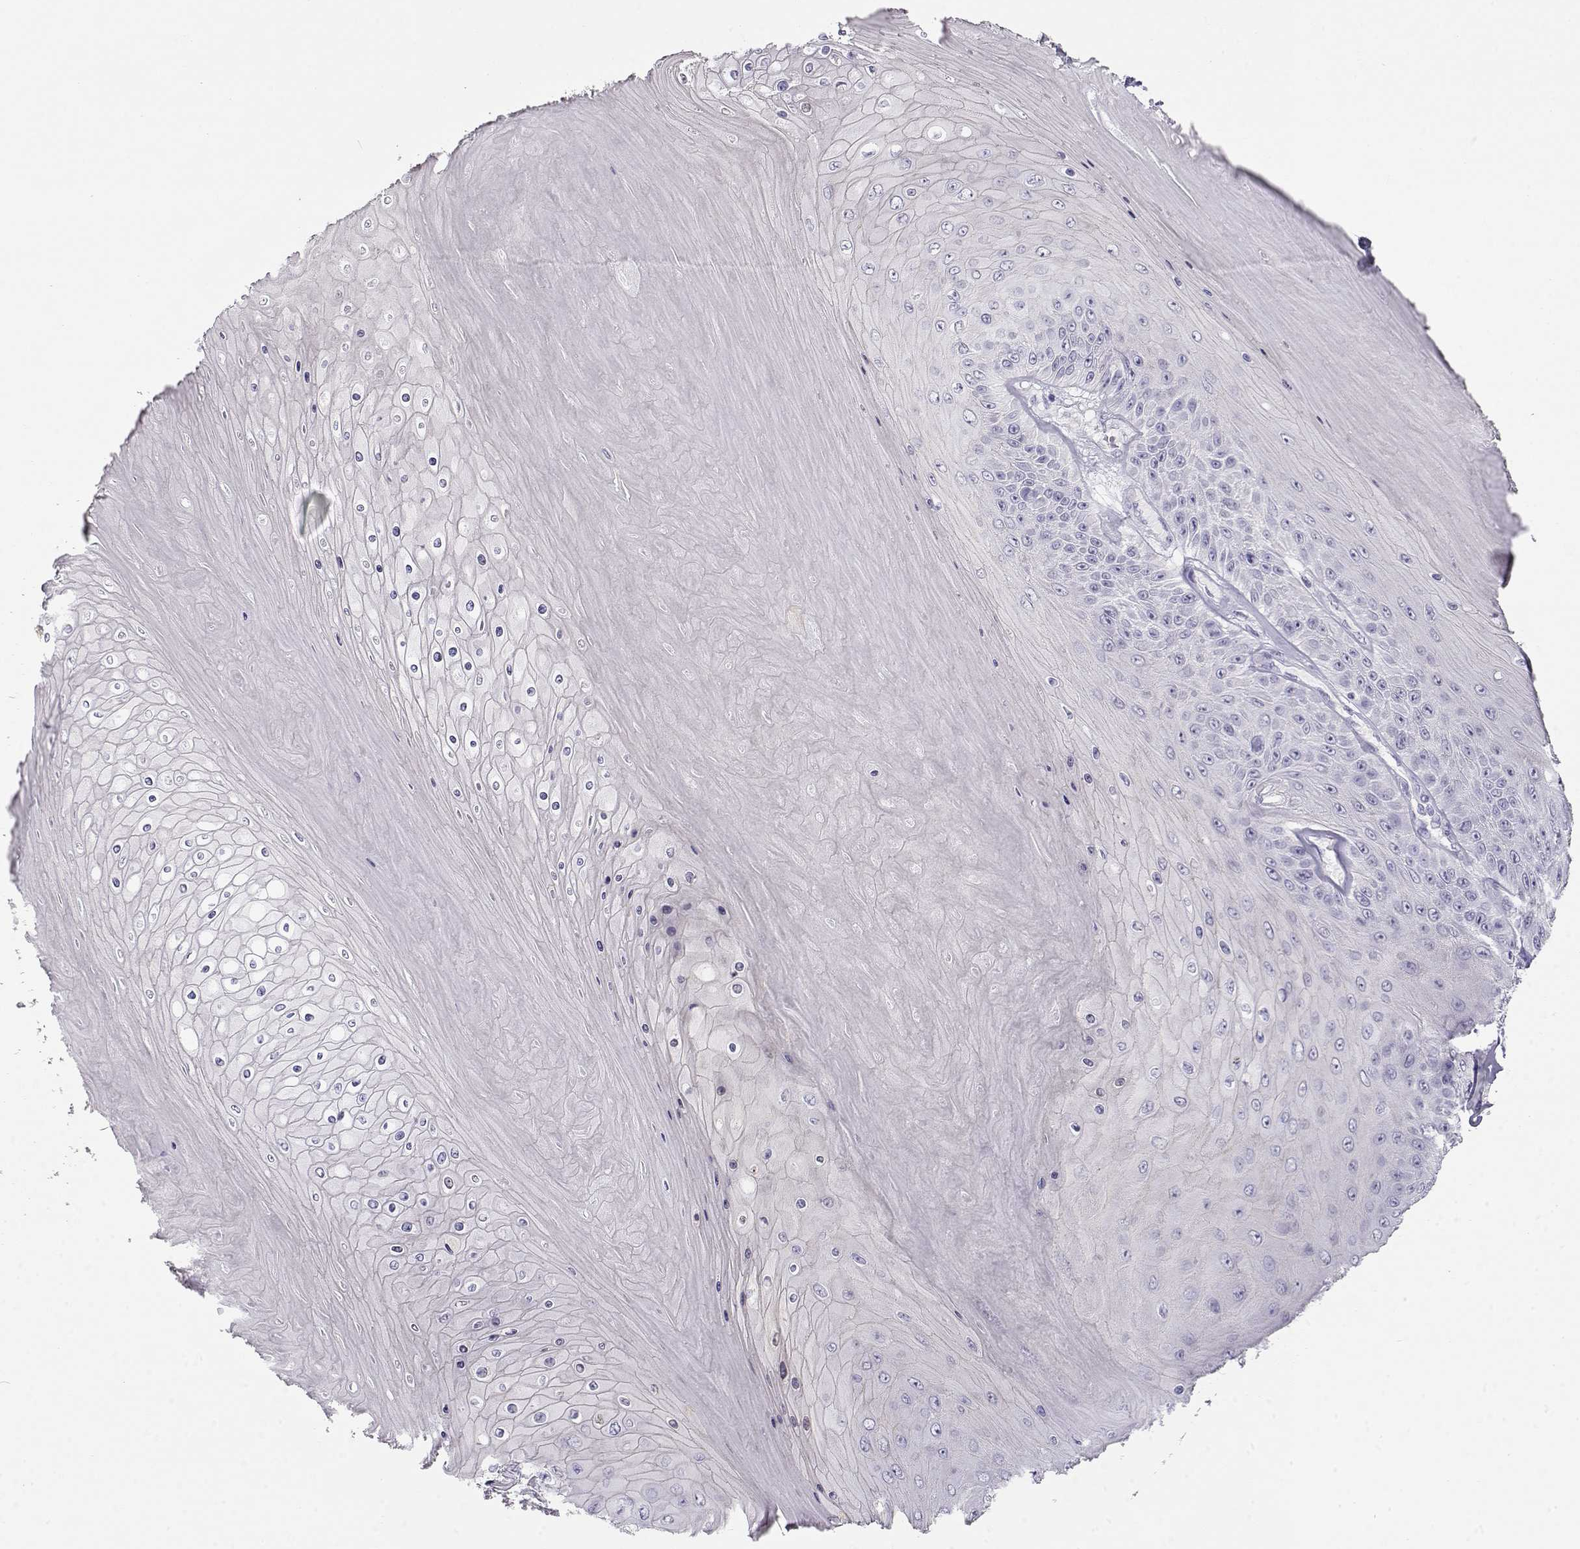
{"staining": {"intensity": "negative", "quantity": "none", "location": "none"}, "tissue": "skin cancer", "cell_type": "Tumor cells", "image_type": "cancer", "snomed": [{"axis": "morphology", "description": "Squamous cell carcinoma, NOS"}, {"axis": "topography", "description": "Skin"}], "caption": "The immunohistochemistry (IHC) histopathology image has no significant positivity in tumor cells of skin squamous cell carcinoma tissue.", "gene": "NUTM1", "patient": {"sex": "male", "age": 62}}